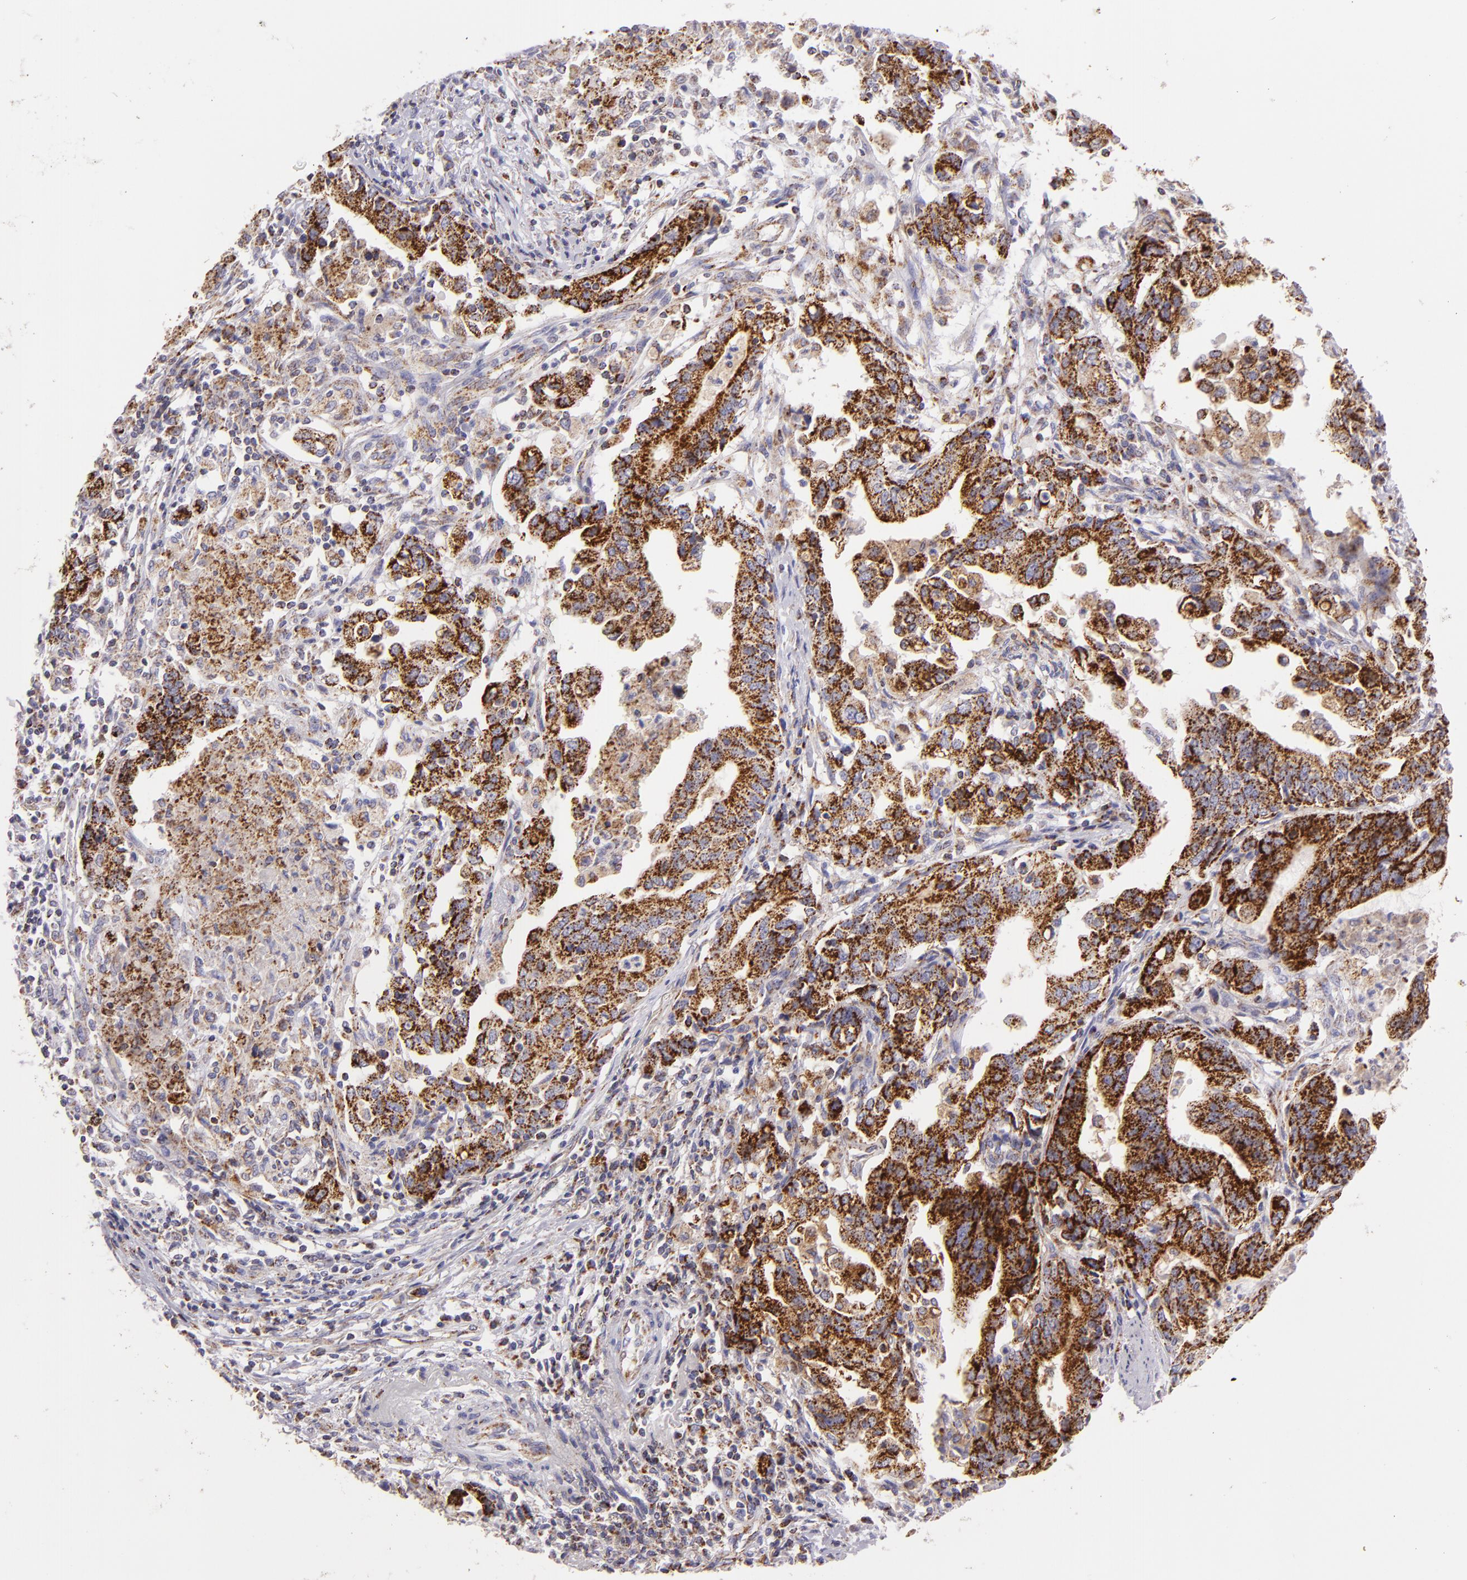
{"staining": {"intensity": "strong", "quantity": ">75%", "location": "cytoplasmic/membranous"}, "tissue": "stomach cancer", "cell_type": "Tumor cells", "image_type": "cancer", "snomed": [{"axis": "morphology", "description": "Adenocarcinoma, NOS"}, {"axis": "topography", "description": "Stomach, upper"}], "caption": "DAB immunohistochemical staining of human stomach cancer exhibits strong cytoplasmic/membranous protein expression in approximately >75% of tumor cells. The protein is stained brown, and the nuclei are stained in blue (DAB IHC with brightfield microscopy, high magnification).", "gene": "HSPD1", "patient": {"sex": "female", "age": 50}}